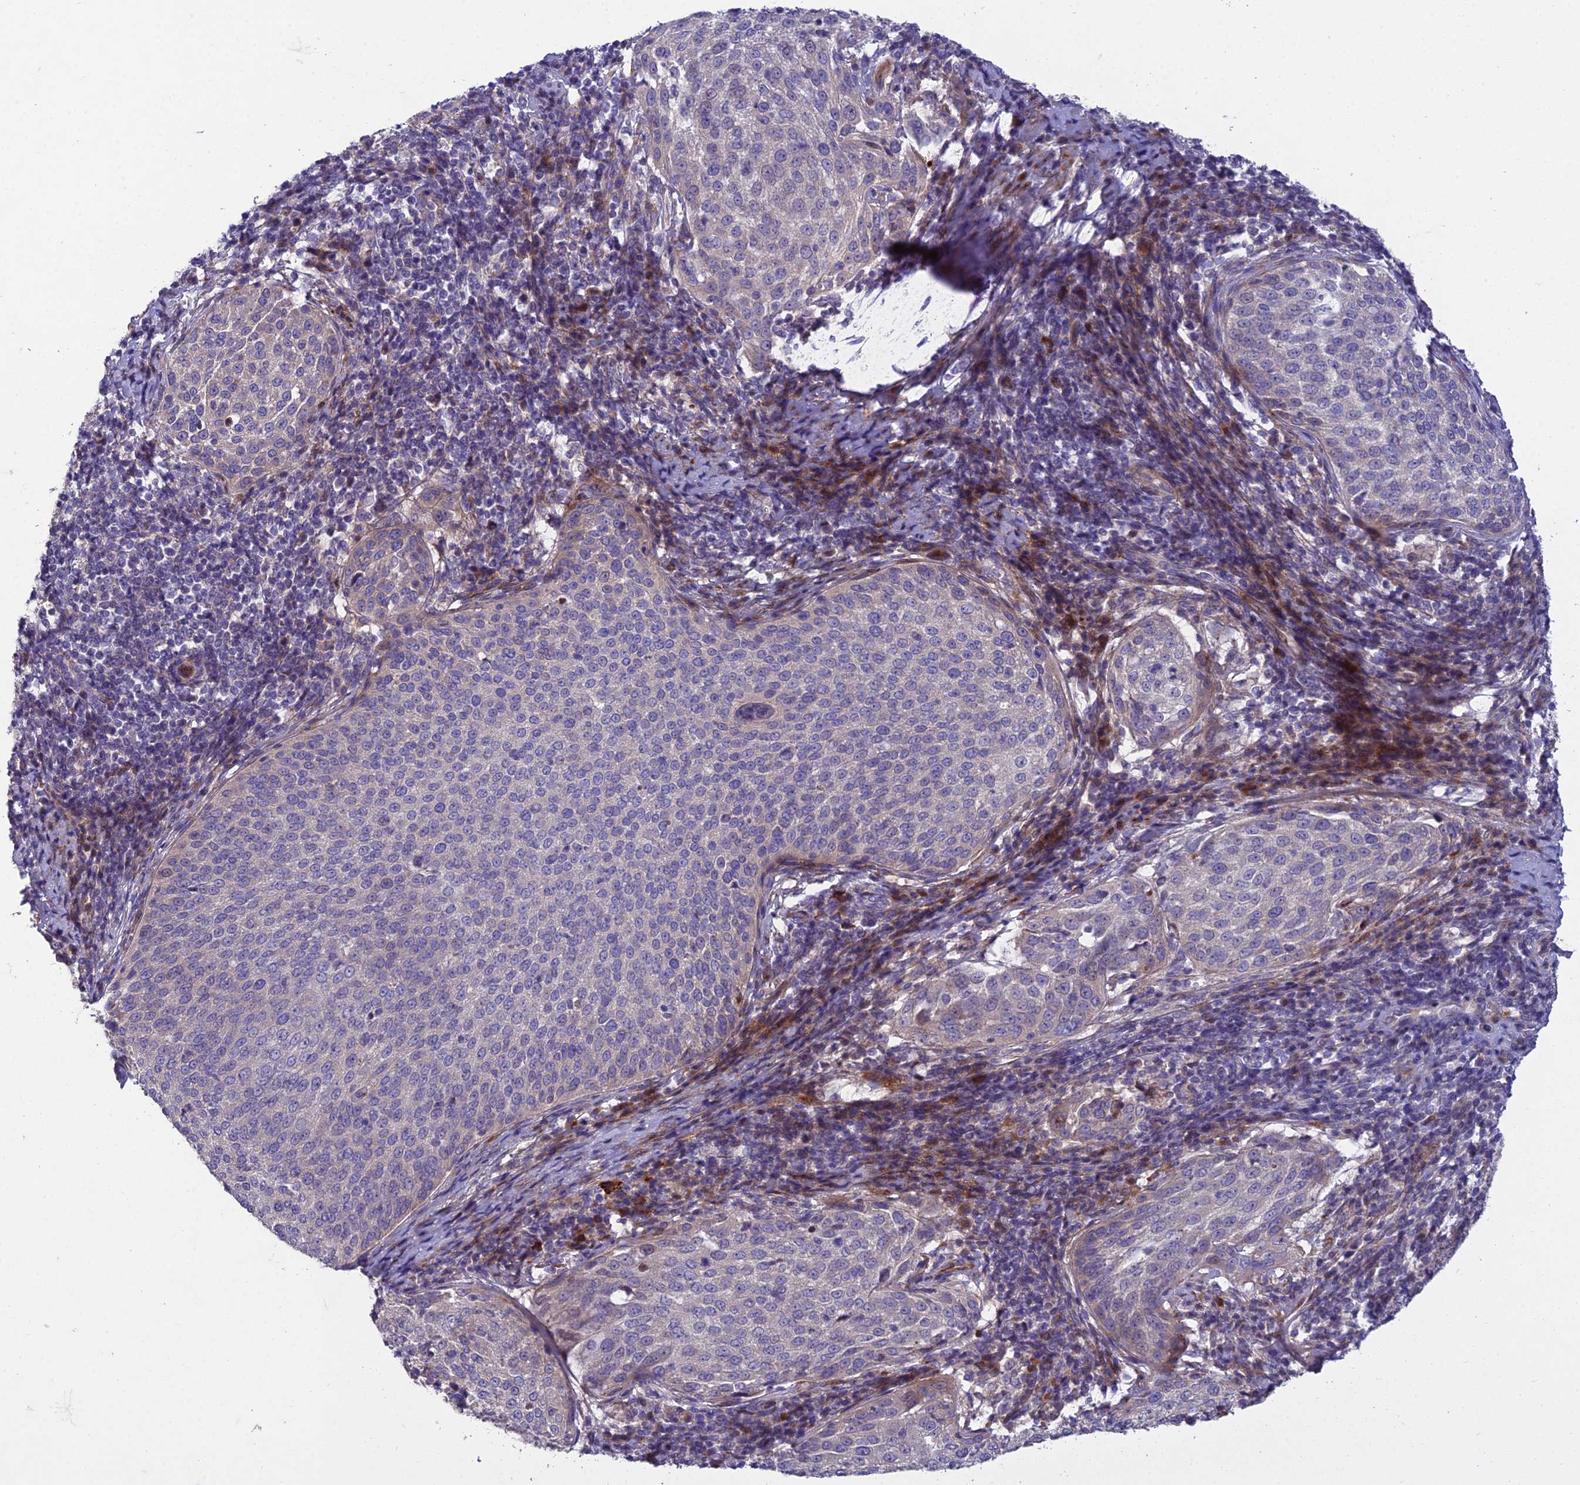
{"staining": {"intensity": "weak", "quantity": "<25%", "location": "cytoplasmic/membranous"}, "tissue": "cervical cancer", "cell_type": "Tumor cells", "image_type": "cancer", "snomed": [{"axis": "morphology", "description": "Squamous cell carcinoma, NOS"}, {"axis": "topography", "description": "Cervix"}], "caption": "There is no significant staining in tumor cells of squamous cell carcinoma (cervical). Brightfield microscopy of immunohistochemistry stained with DAB (brown) and hematoxylin (blue), captured at high magnification.", "gene": "ADIPOR2", "patient": {"sex": "female", "age": 57}}